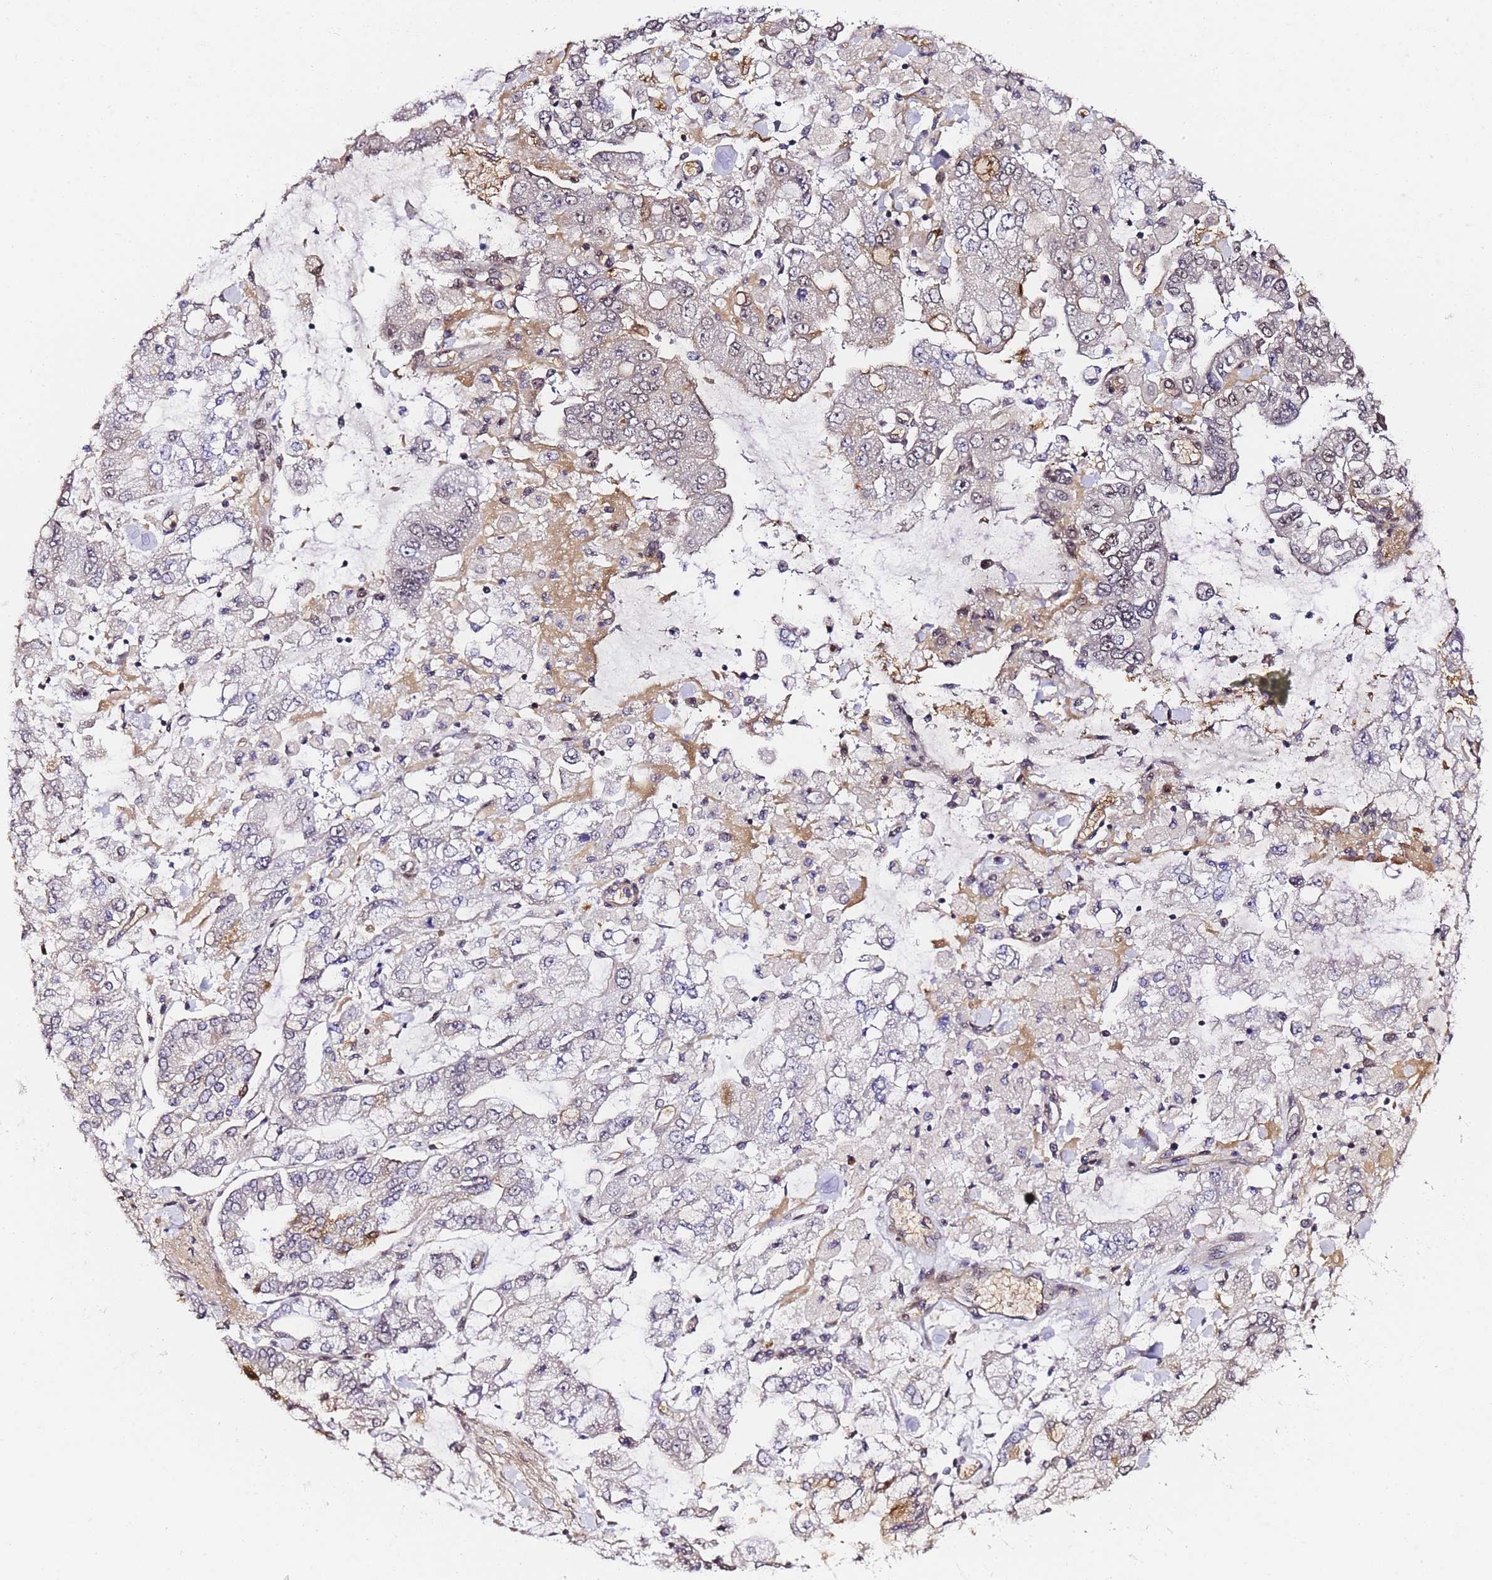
{"staining": {"intensity": "negative", "quantity": "none", "location": "none"}, "tissue": "stomach cancer", "cell_type": "Tumor cells", "image_type": "cancer", "snomed": [{"axis": "morphology", "description": "Normal tissue, NOS"}, {"axis": "morphology", "description": "Adenocarcinoma, NOS"}, {"axis": "topography", "description": "Stomach, upper"}, {"axis": "topography", "description": "Stomach"}], "caption": "The histopathology image shows no staining of tumor cells in stomach adenocarcinoma.", "gene": "POLR1A", "patient": {"sex": "male", "age": 76}}